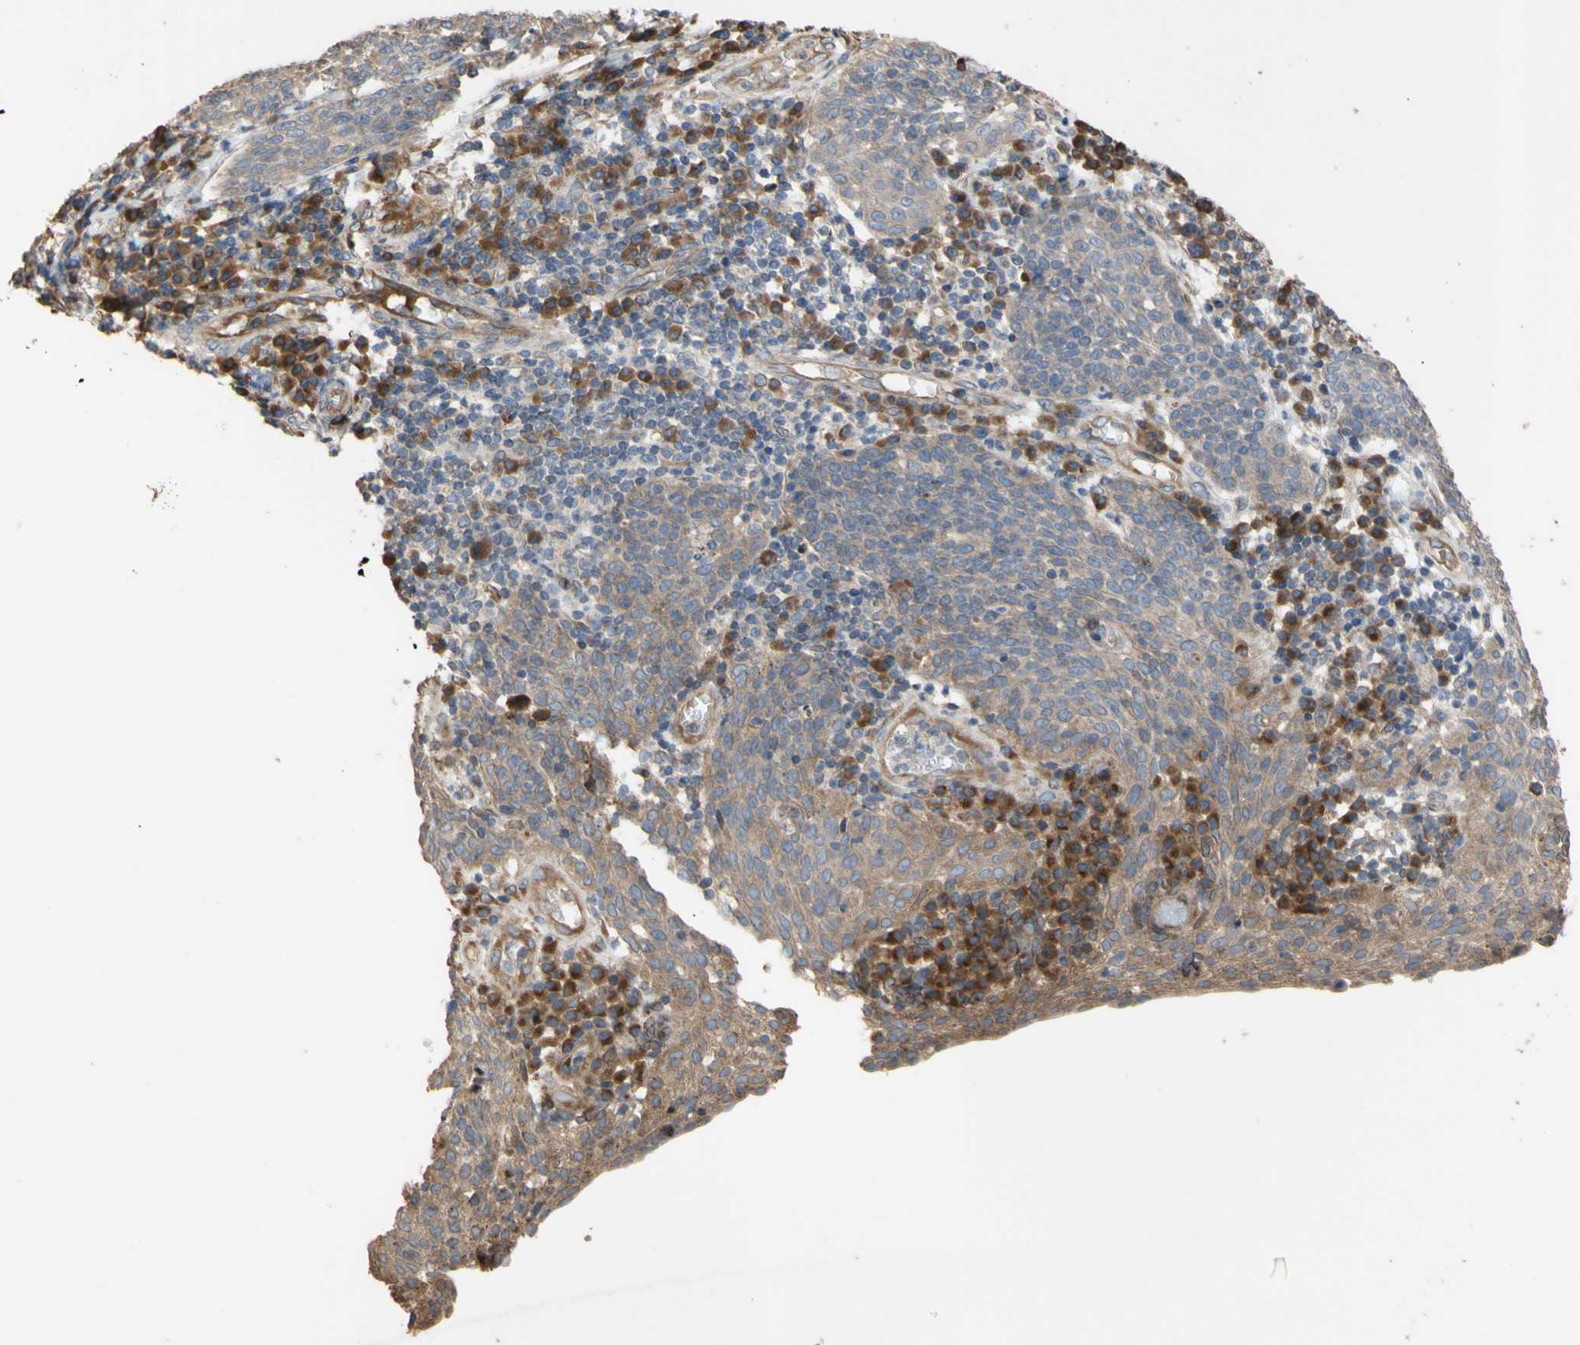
{"staining": {"intensity": "weak", "quantity": ">75%", "location": "cytoplasmic/membranous"}, "tissue": "cervical cancer", "cell_type": "Tumor cells", "image_type": "cancer", "snomed": [{"axis": "morphology", "description": "Squamous cell carcinoma, NOS"}, {"axis": "topography", "description": "Cervix"}], "caption": "Protein analysis of cervical cancer (squamous cell carcinoma) tissue demonstrates weak cytoplasmic/membranous positivity in about >75% of tumor cells.", "gene": "NECTIN3", "patient": {"sex": "female", "age": 34}}